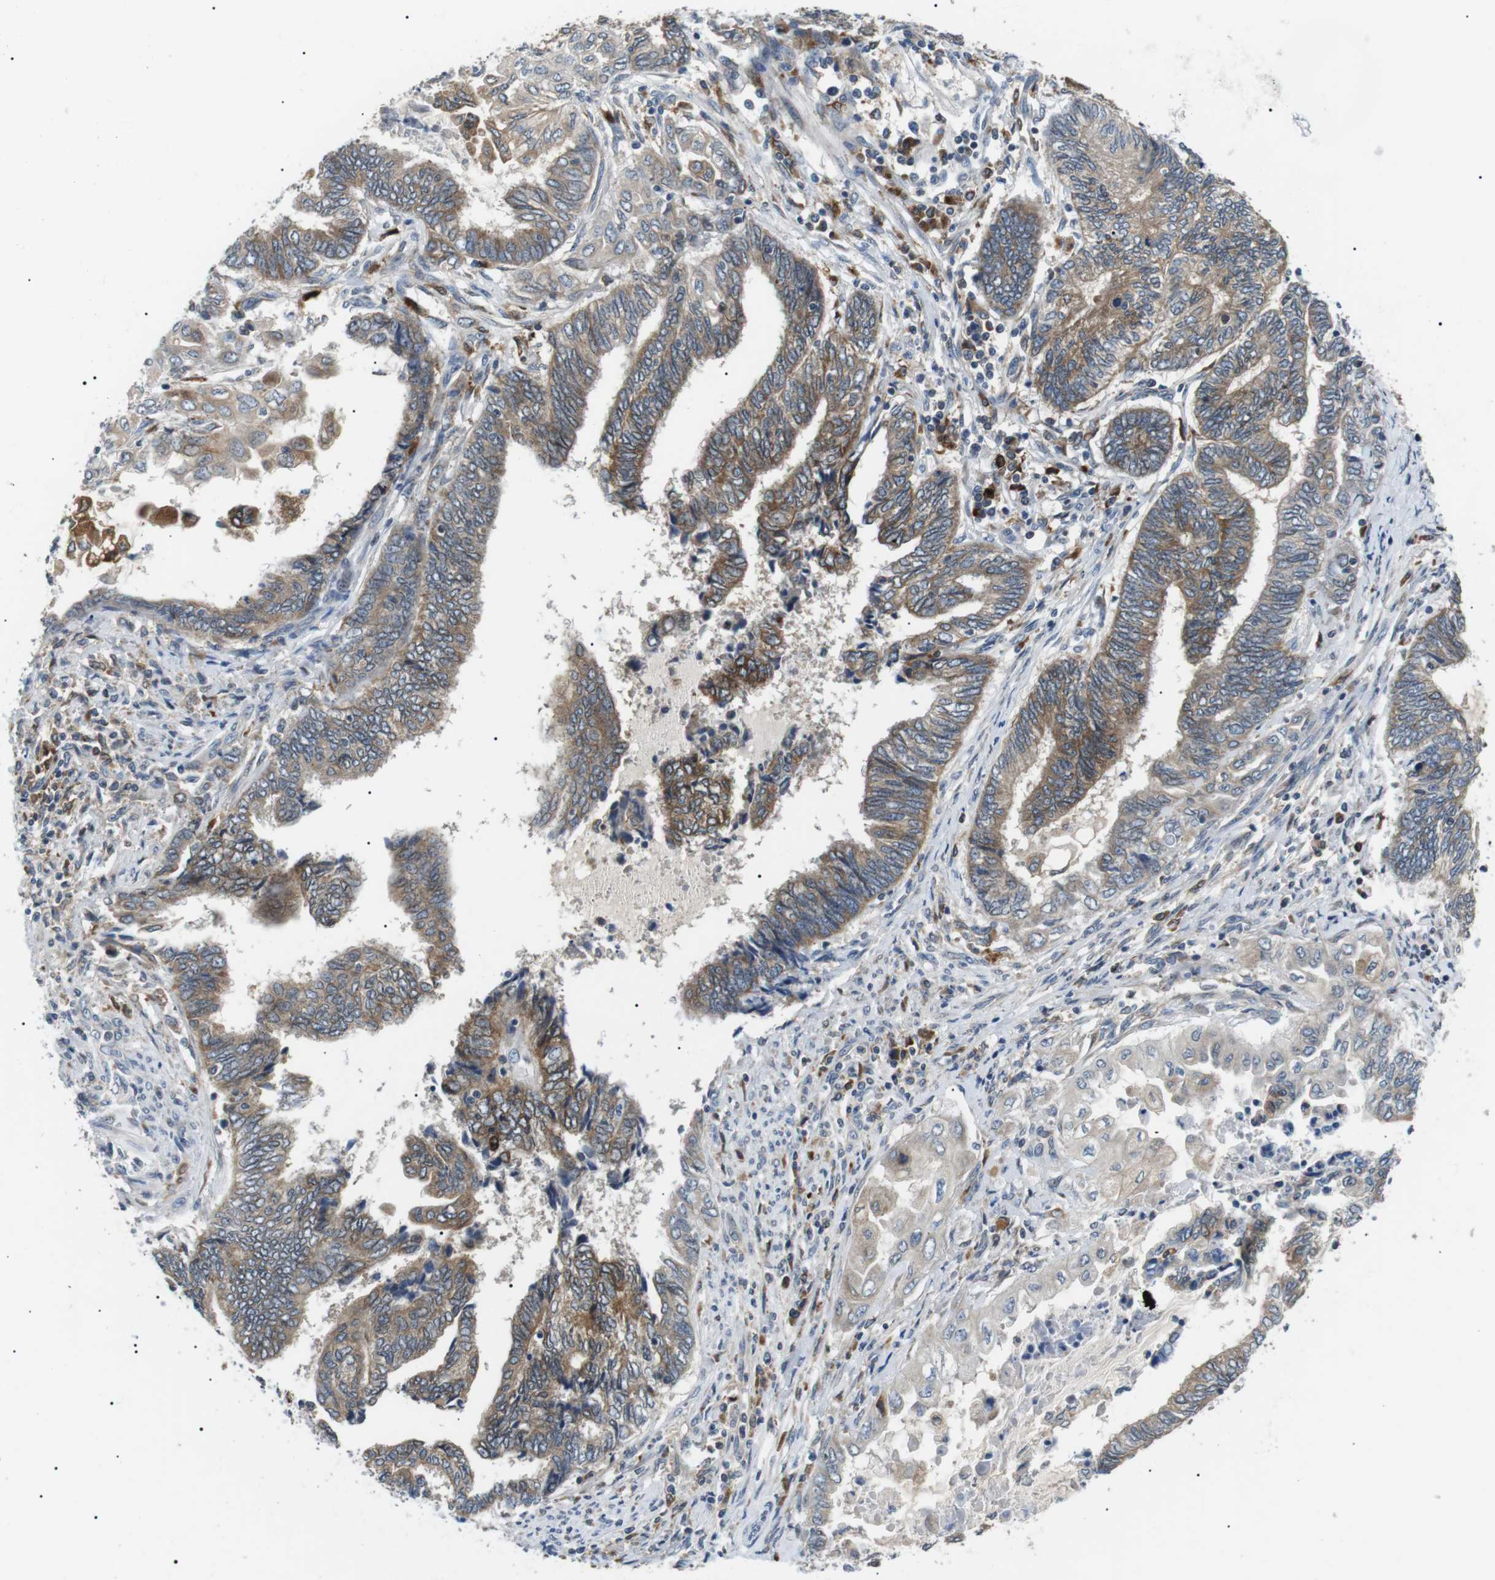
{"staining": {"intensity": "moderate", "quantity": ">75%", "location": "cytoplasmic/membranous"}, "tissue": "endometrial cancer", "cell_type": "Tumor cells", "image_type": "cancer", "snomed": [{"axis": "morphology", "description": "Adenocarcinoma, NOS"}, {"axis": "topography", "description": "Uterus"}, {"axis": "topography", "description": "Endometrium"}], "caption": "Immunohistochemistry of human endometrial cancer exhibits medium levels of moderate cytoplasmic/membranous positivity in about >75% of tumor cells.", "gene": "RAB9A", "patient": {"sex": "female", "age": 70}}